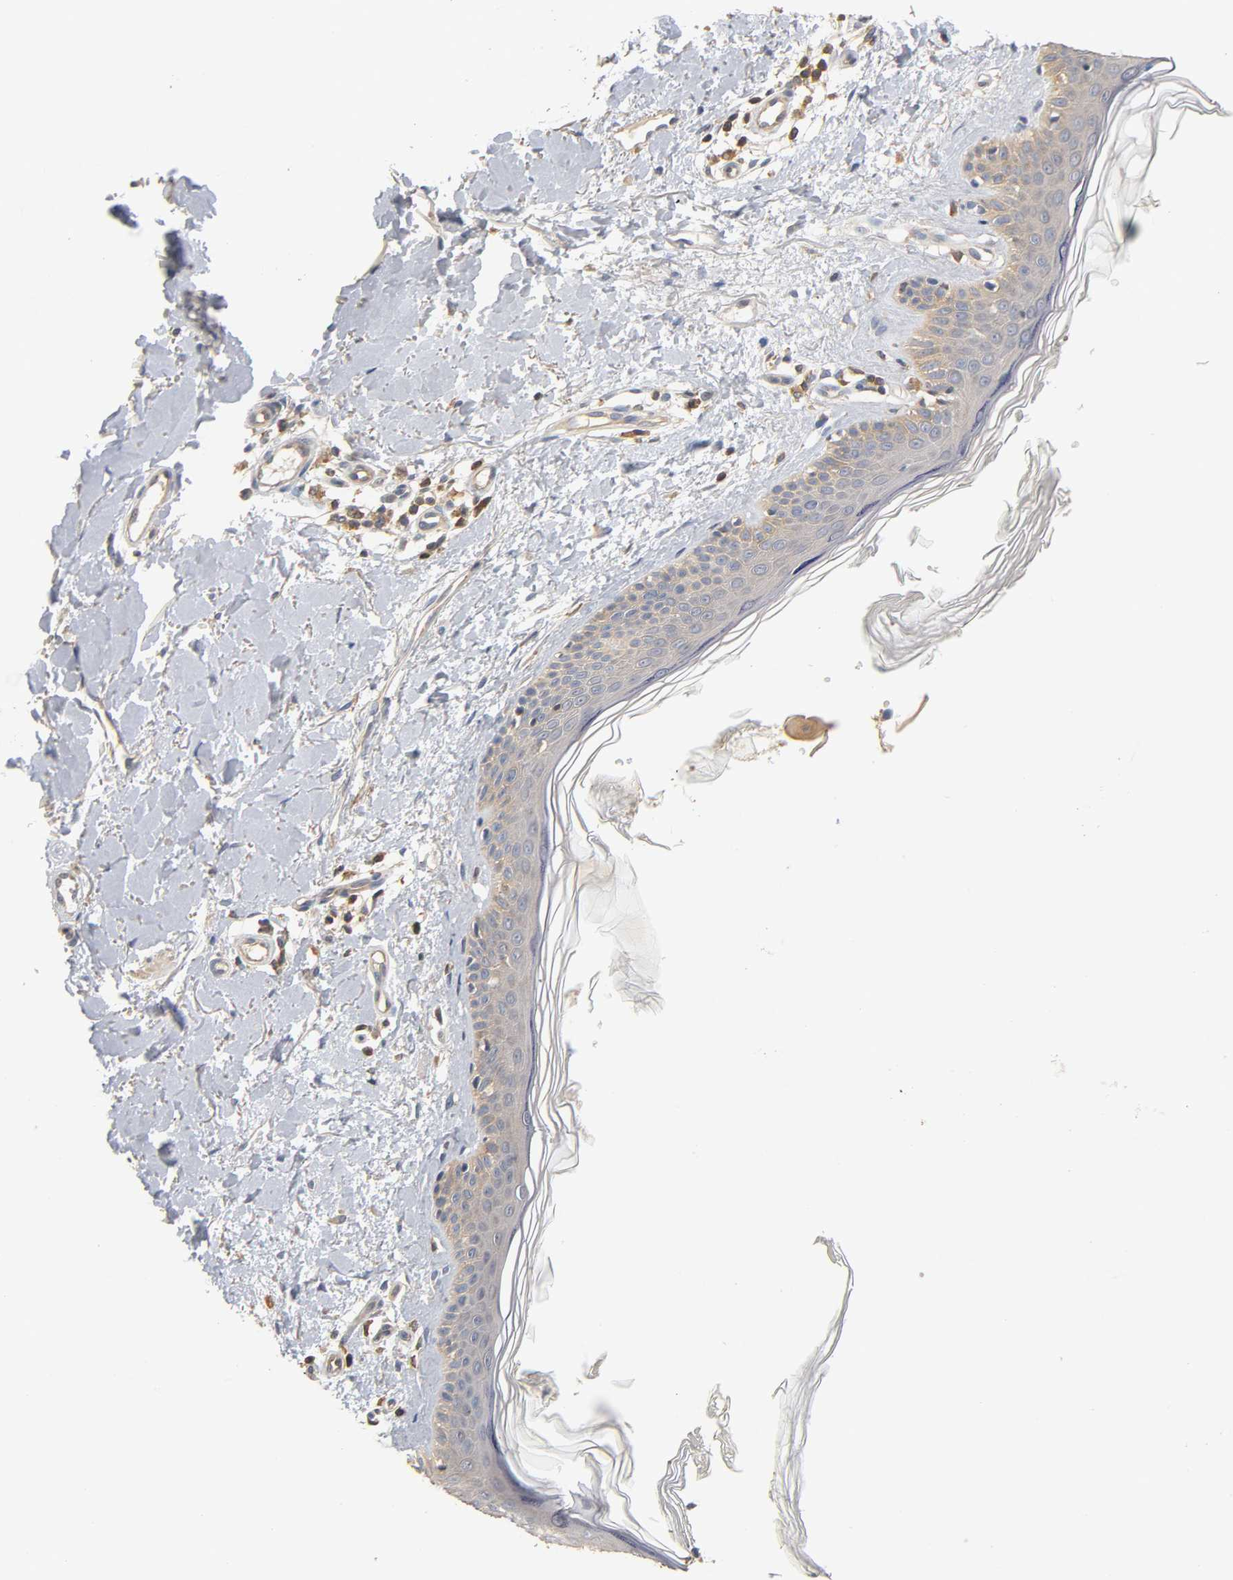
{"staining": {"intensity": "weak", "quantity": ">75%", "location": "cytoplasmic/membranous"}, "tissue": "skin", "cell_type": "Fibroblasts", "image_type": "normal", "snomed": [{"axis": "morphology", "description": "Normal tissue, NOS"}, {"axis": "topography", "description": "Skin"}], "caption": "Normal skin displays weak cytoplasmic/membranous staining in approximately >75% of fibroblasts, visualized by immunohistochemistry.", "gene": "ACTR2", "patient": {"sex": "female", "age": 56}}